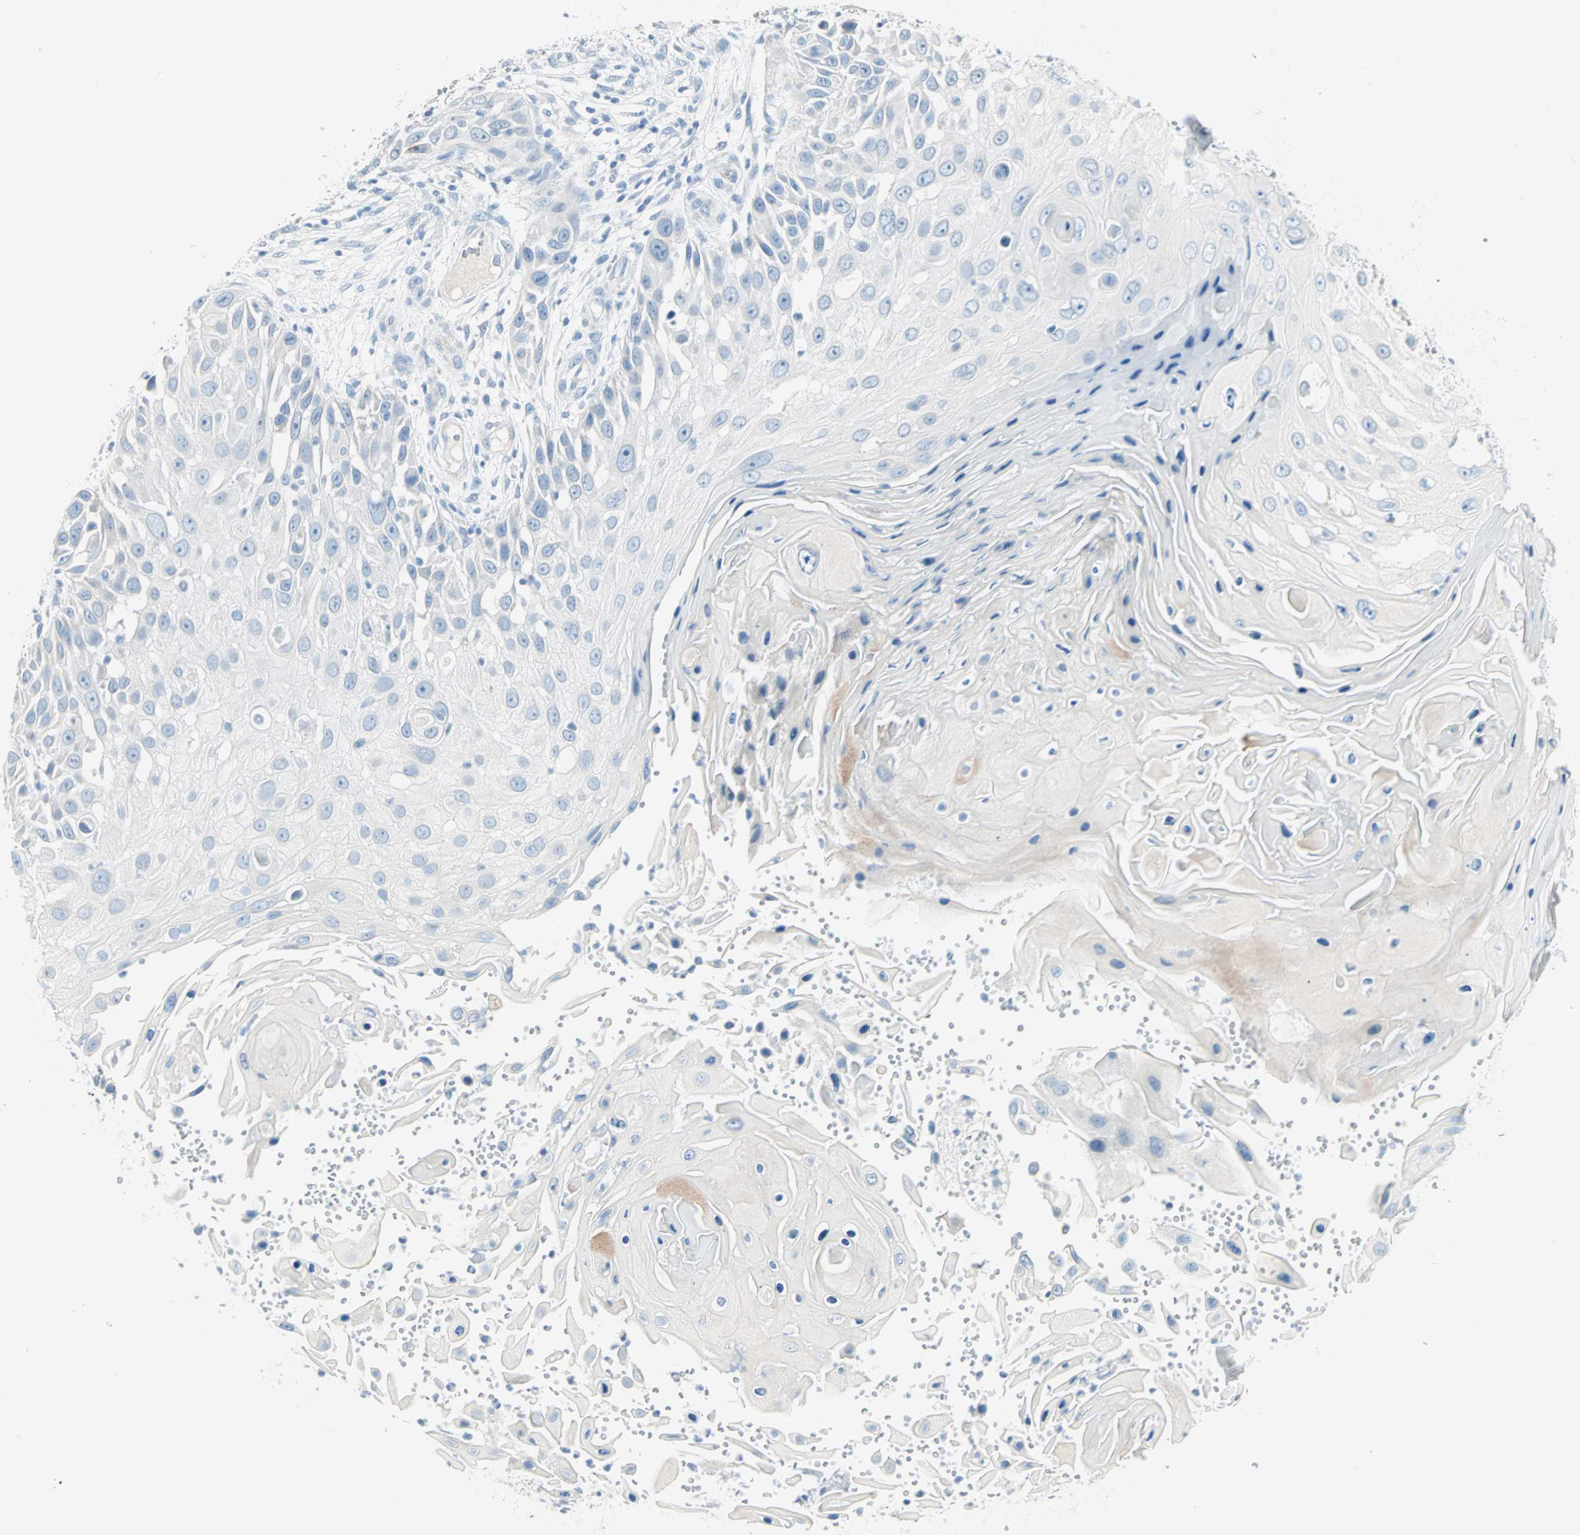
{"staining": {"intensity": "negative", "quantity": "none", "location": "none"}, "tissue": "skin cancer", "cell_type": "Tumor cells", "image_type": "cancer", "snomed": [{"axis": "morphology", "description": "Squamous cell carcinoma, NOS"}, {"axis": "topography", "description": "Skin"}], "caption": "The immunohistochemistry (IHC) image has no significant expression in tumor cells of squamous cell carcinoma (skin) tissue.", "gene": "SULT1C2", "patient": {"sex": "female", "age": 44}}